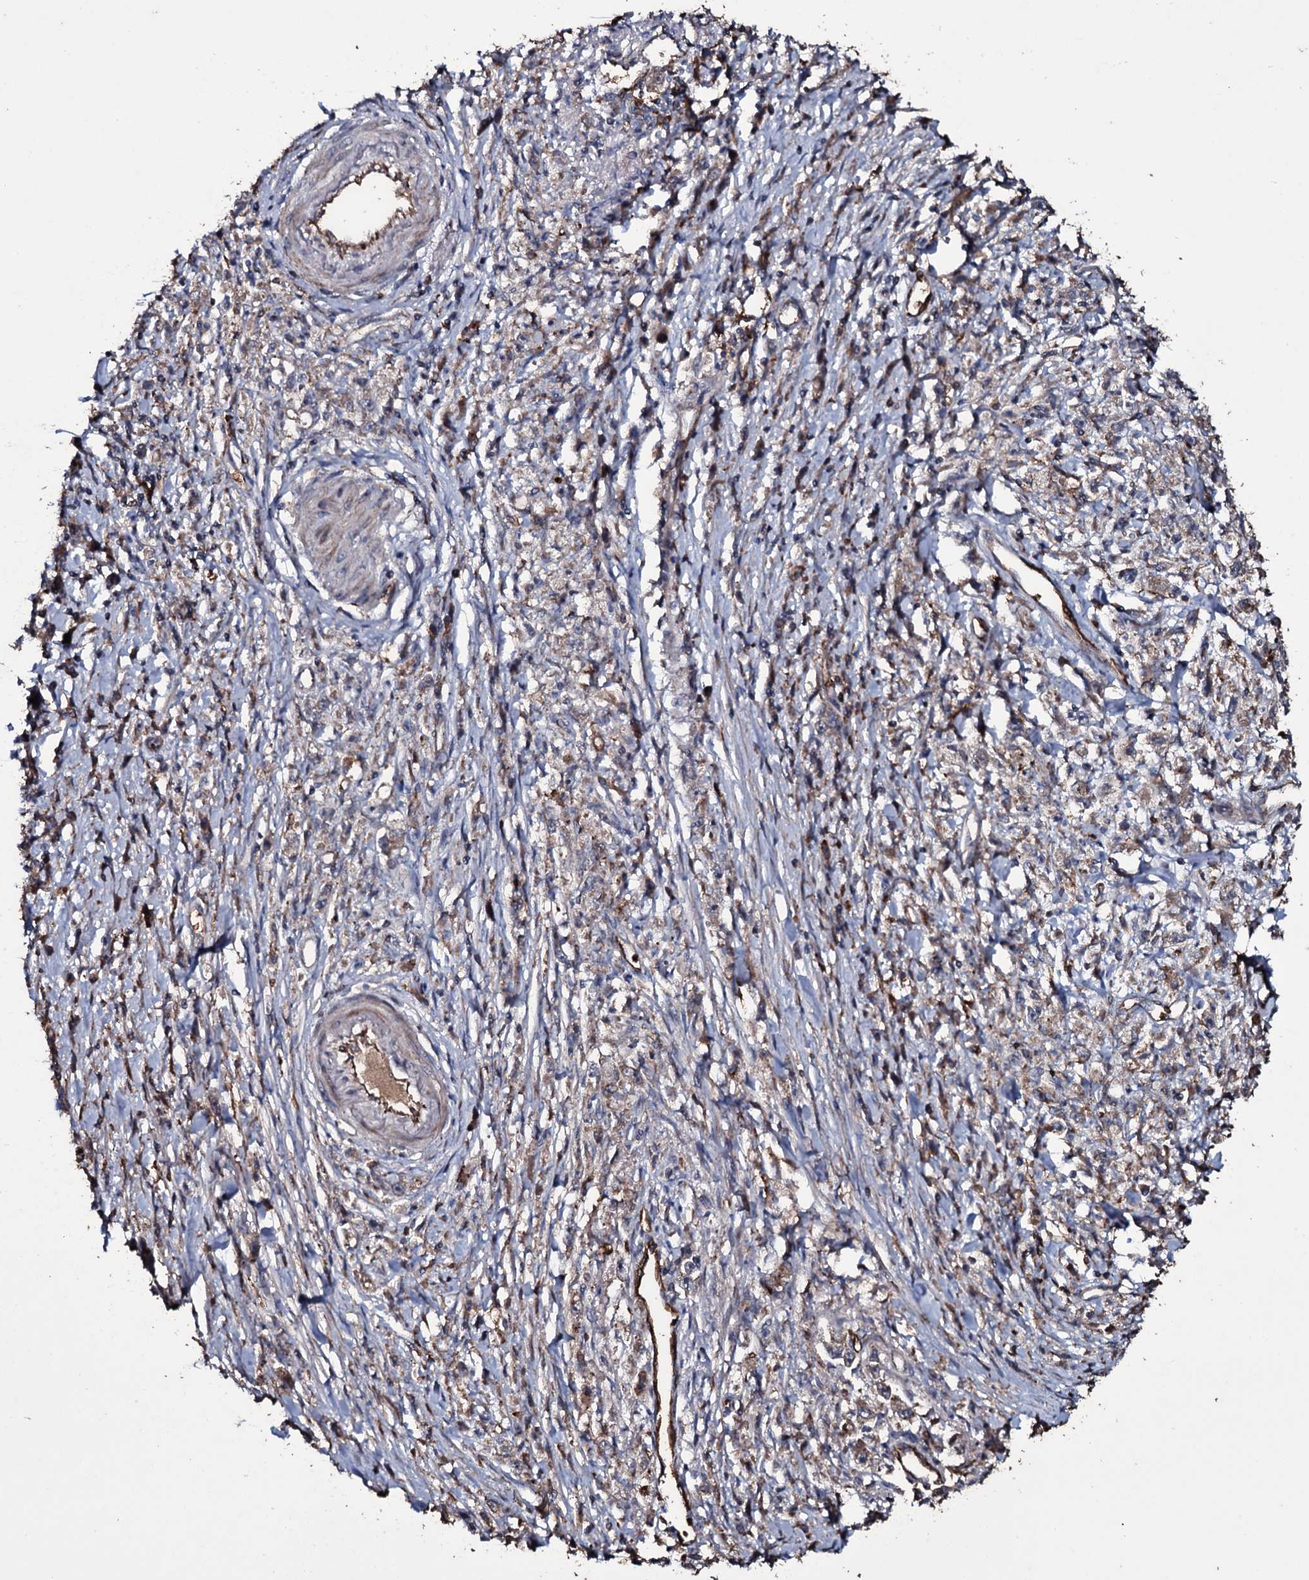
{"staining": {"intensity": "weak", "quantity": "<25%", "location": "cytoplasmic/membranous"}, "tissue": "stomach cancer", "cell_type": "Tumor cells", "image_type": "cancer", "snomed": [{"axis": "morphology", "description": "Adenocarcinoma, NOS"}, {"axis": "topography", "description": "Stomach"}], "caption": "A high-resolution micrograph shows immunohistochemistry staining of stomach adenocarcinoma, which demonstrates no significant positivity in tumor cells.", "gene": "ZSWIM8", "patient": {"sex": "female", "age": 59}}